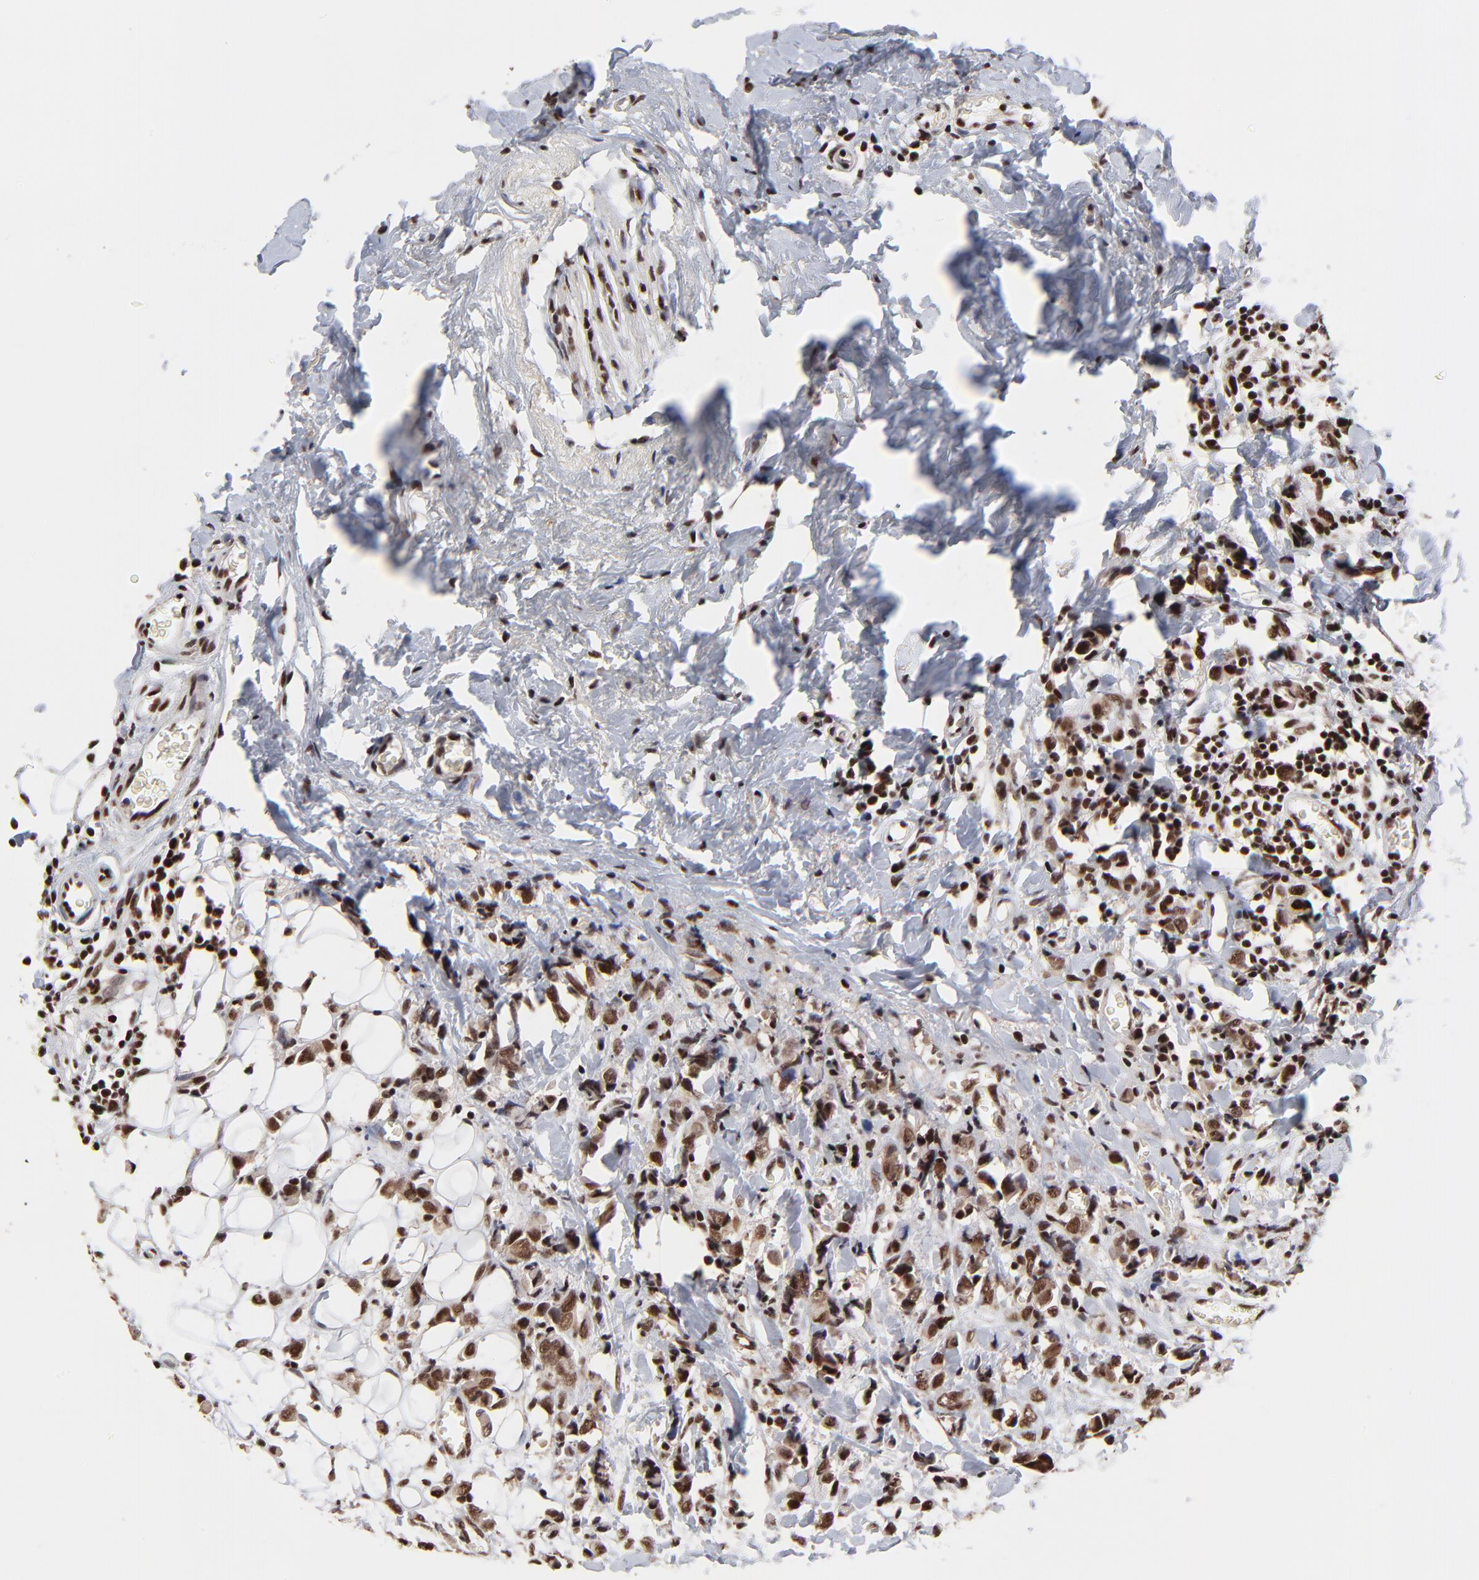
{"staining": {"intensity": "strong", "quantity": ">75%", "location": "nuclear"}, "tissue": "breast cancer", "cell_type": "Tumor cells", "image_type": "cancer", "snomed": [{"axis": "morphology", "description": "Lobular carcinoma"}, {"axis": "topography", "description": "Breast"}], "caption": "Breast cancer stained with a protein marker reveals strong staining in tumor cells.", "gene": "RBM22", "patient": {"sex": "female", "age": 57}}